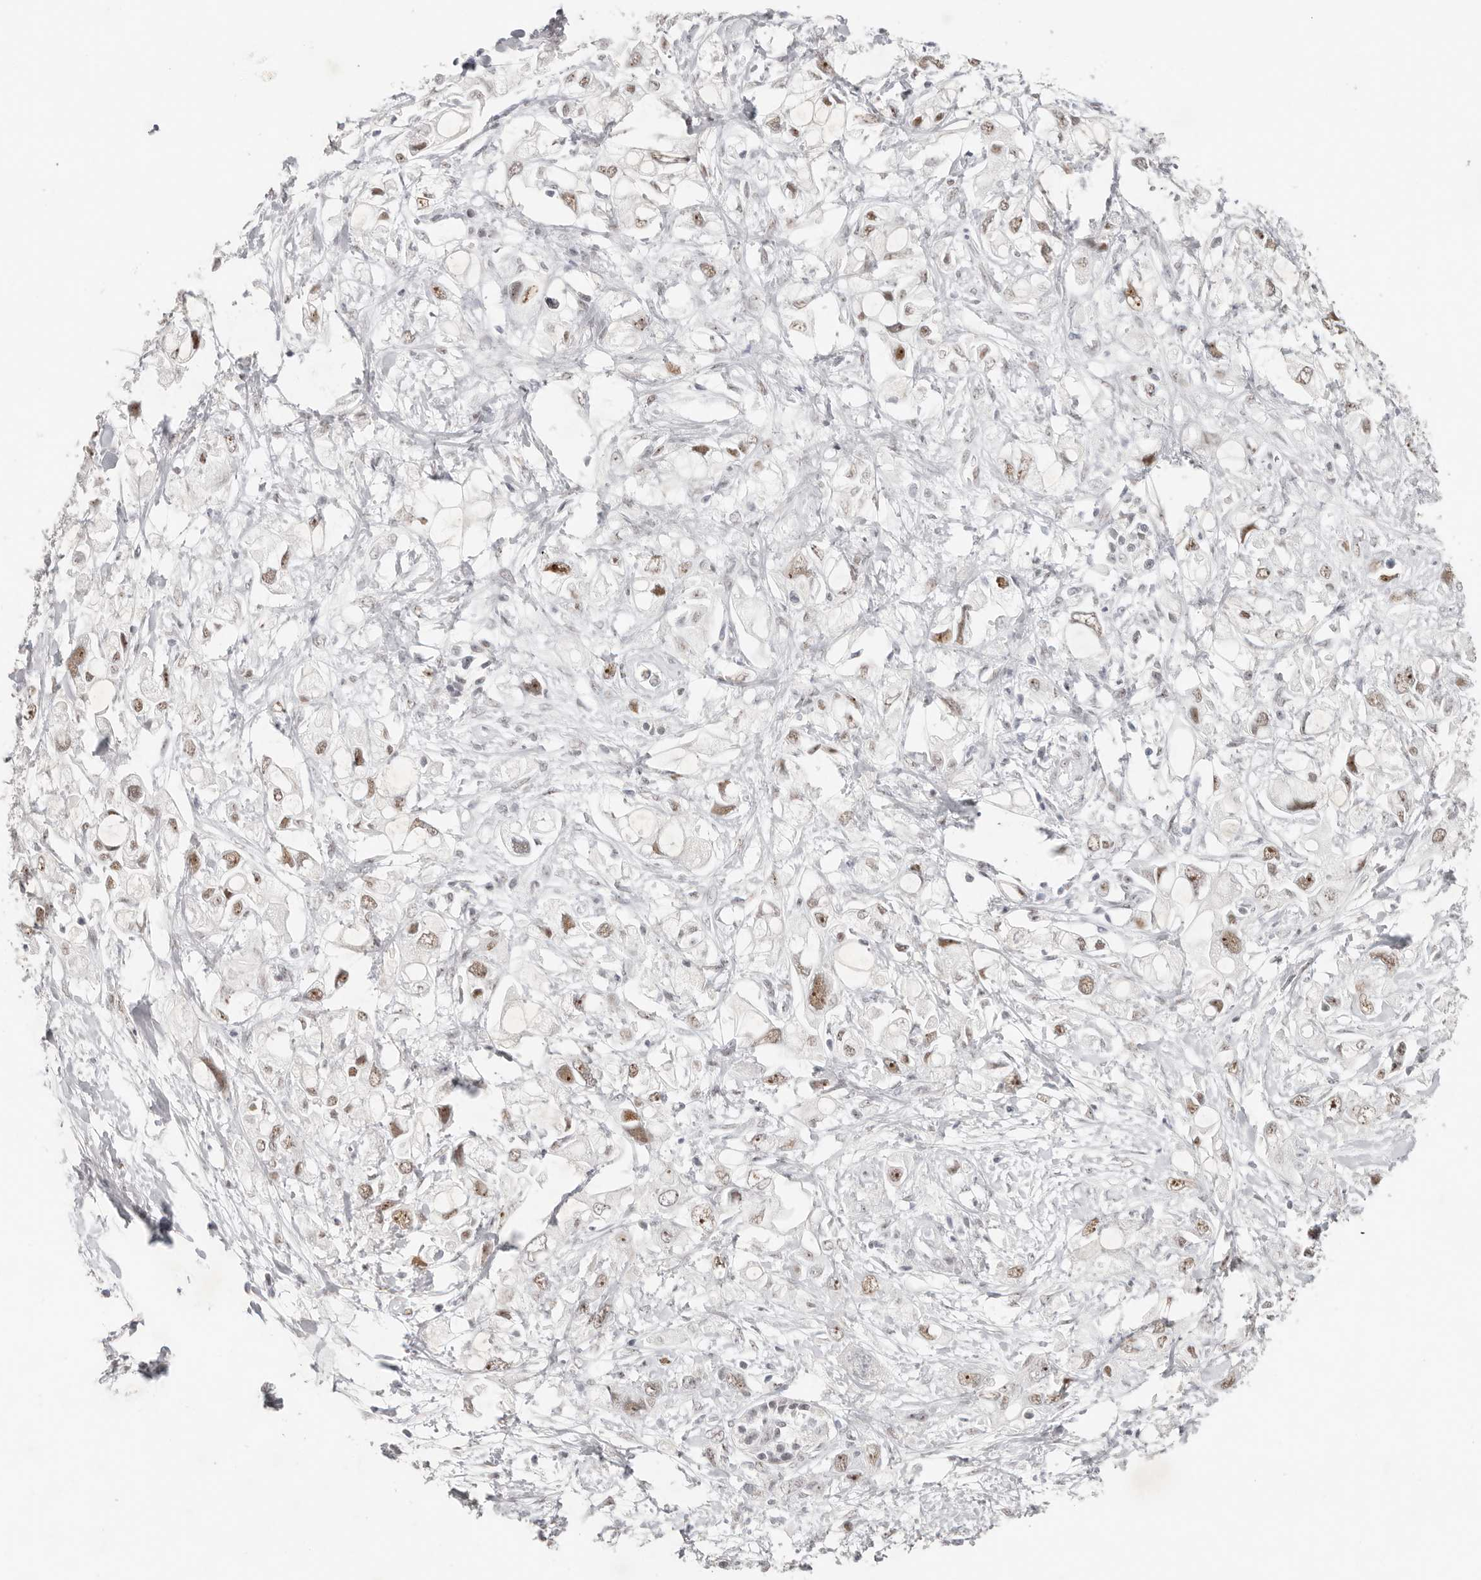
{"staining": {"intensity": "moderate", "quantity": "25%-75%", "location": "nuclear"}, "tissue": "pancreatic cancer", "cell_type": "Tumor cells", "image_type": "cancer", "snomed": [{"axis": "morphology", "description": "Adenocarcinoma, NOS"}, {"axis": "topography", "description": "Pancreas"}], "caption": "IHC staining of pancreatic cancer, which exhibits medium levels of moderate nuclear staining in about 25%-75% of tumor cells indicating moderate nuclear protein staining. The staining was performed using DAB (brown) for protein detection and nuclei were counterstained in hematoxylin (blue).", "gene": "LARP7", "patient": {"sex": "female", "age": 56}}